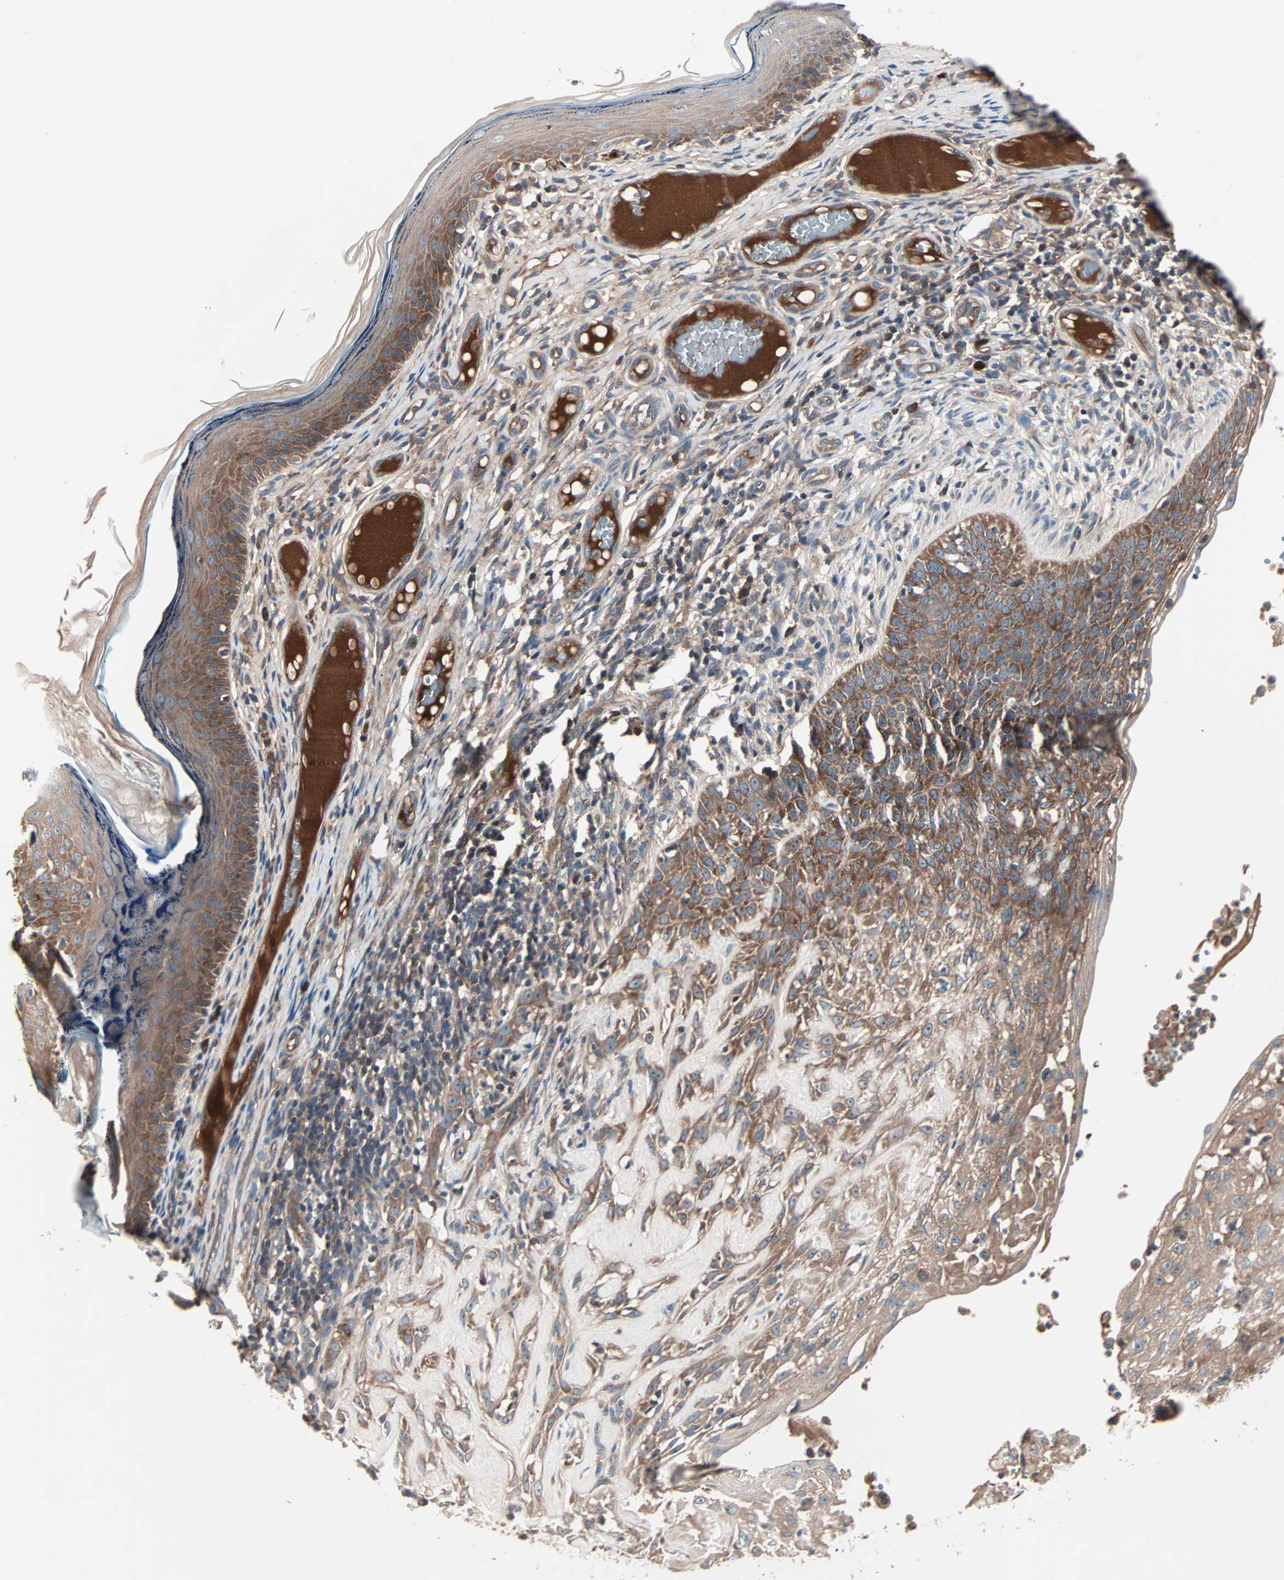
{"staining": {"intensity": "moderate", "quantity": ">75%", "location": "cytoplasmic/membranous"}, "tissue": "skin cancer", "cell_type": "Tumor cells", "image_type": "cancer", "snomed": [{"axis": "morphology", "description": "Normal tissue, NOS"}, {"axis": "morphology", "description": "Basal cell carcinoma"}, {"axis": "topography", "description": "Skin"}], "caption": "Skin cancer (basal cell carcinoma) was stained to show a protein in brown. There is medium levels of moderate cytoplasmic/membranous staining in approximately >75% of tumor cells.", "gene": "CAD", "patient": {"sex": "male", "age": 87}}